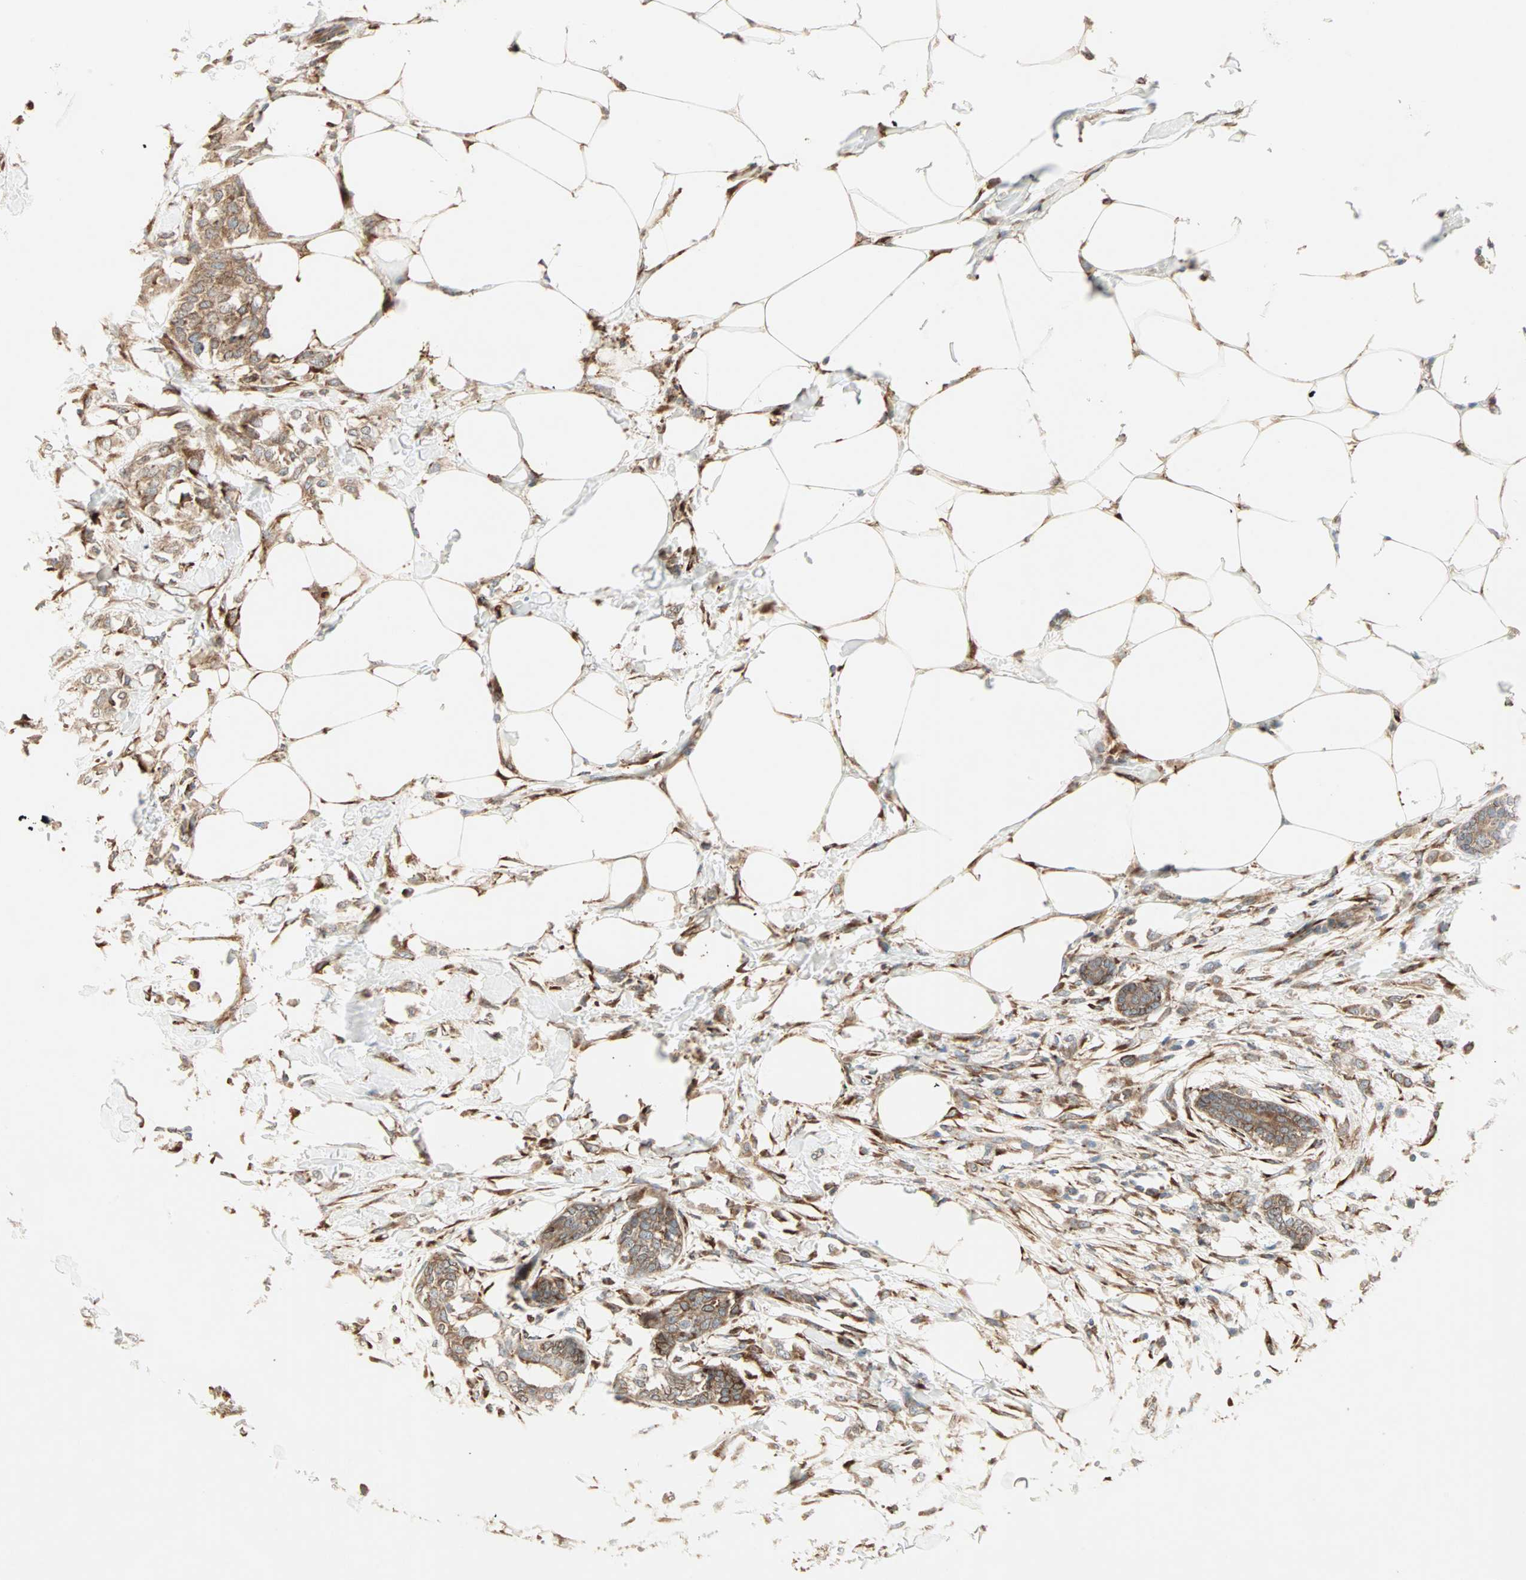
{"staining": {"intensity": "moderate", "quantity": ">75%", "location": "cytoplasmic/membranous"}, "tissue": "breast cancer", "cell_type": "Tumor cells", "image_type": "cancer", "snomed": [{"axis": "morphology", "description": "Lobular carcinoma, in situ"}, {"axis": "morphology", "description": "Lobular carcinoma"}, {"axis": "topography", "description": "Breast"}], "caption": "An immunohistochemistry micrograph of tumor tissue is shown. Protein staining in brown shows moderate cytoplasmic/membranous positivity in breast cancer within tumor cells.", "gene": "H6PD", "patient": {"sex": "female", "age": 41}}